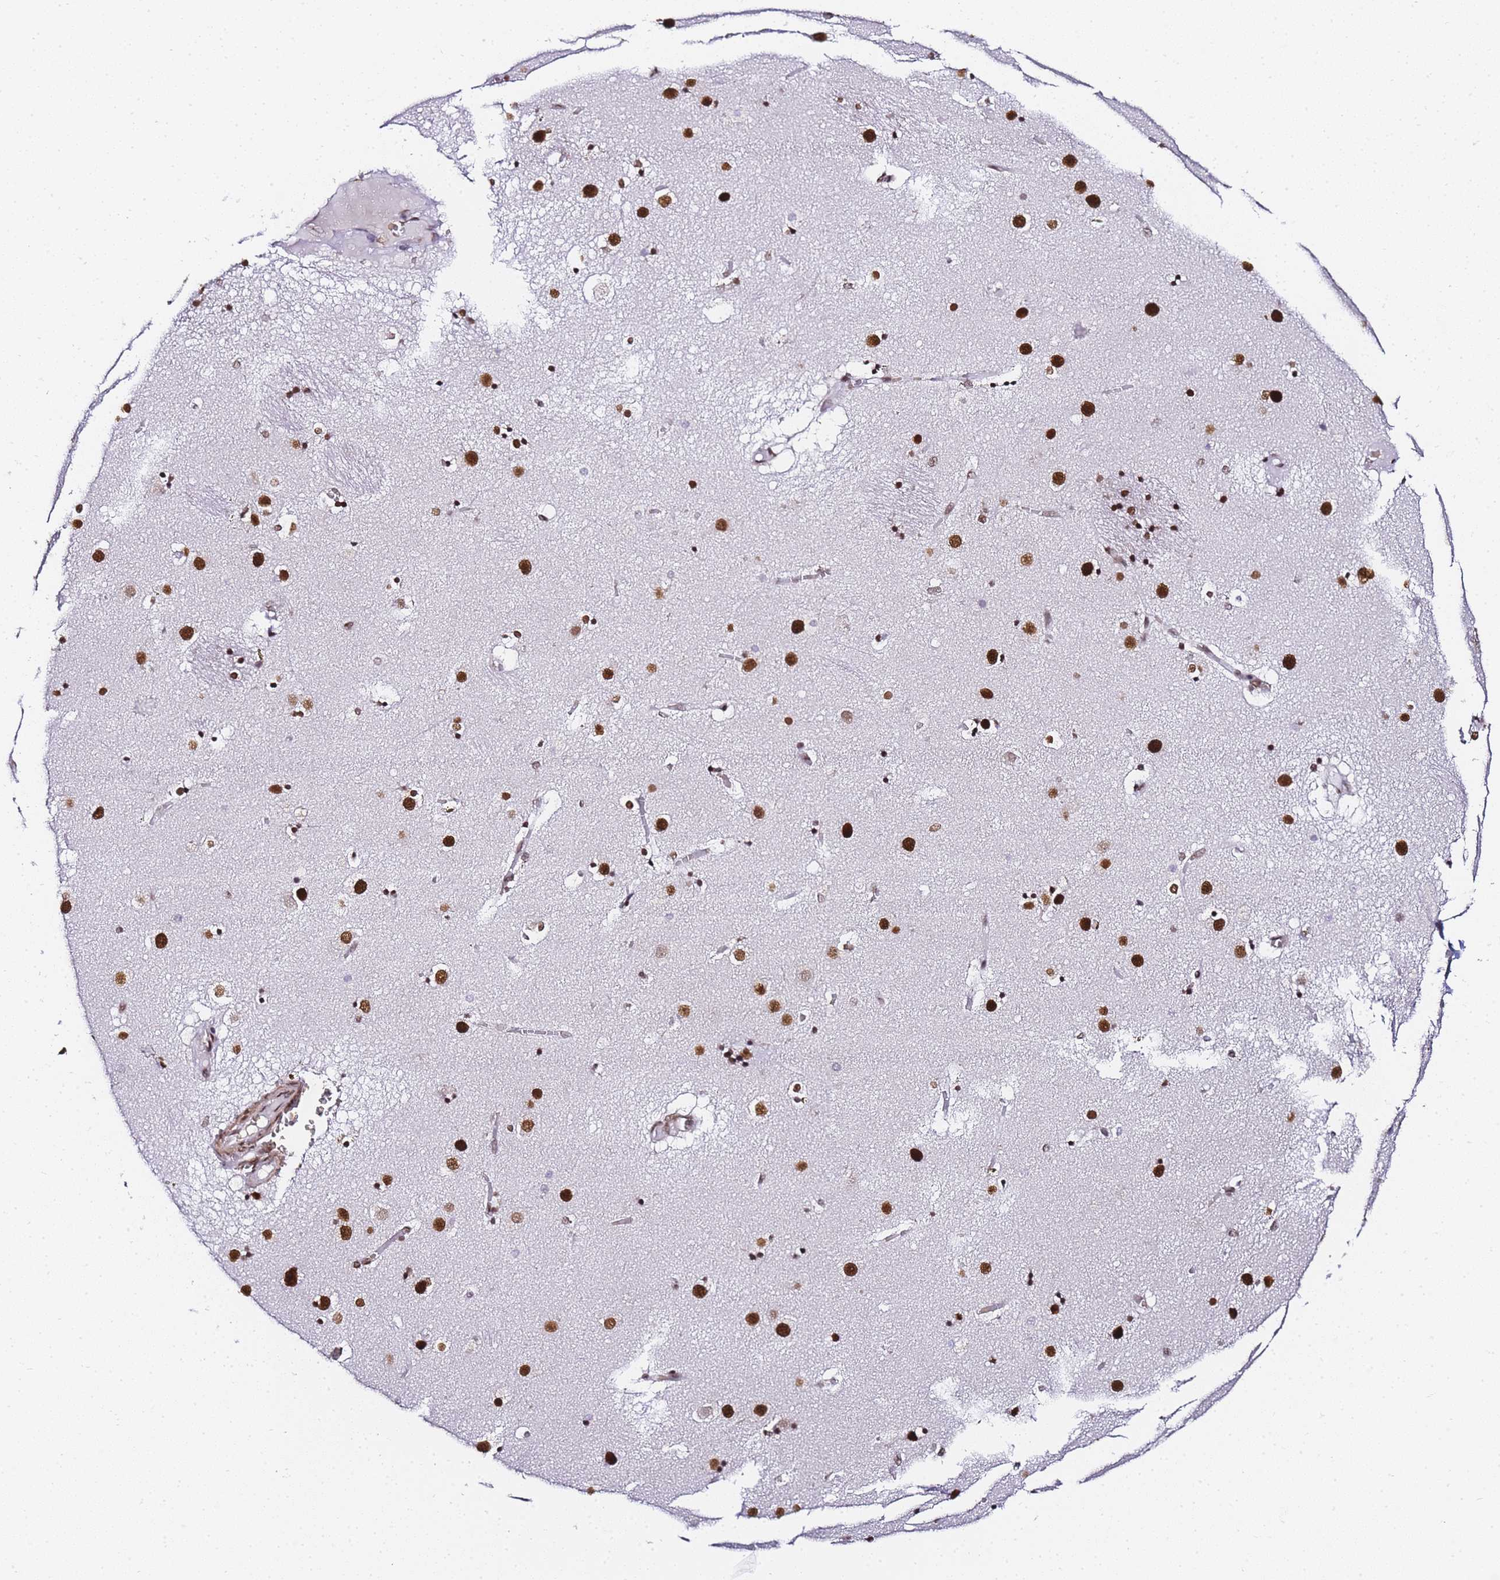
{"staining": {"intensity": "moderate", "quantity": ">75%", "location": "nuclear"}, "tissue": "caudate", "cell_type": "Glial cells", "image_type": "normal", "snomed": [{"axis": "morphology", "description": "Normal tissue, NOS"}, {"axis": "topography", "description": "Lateral ventricle wall"}], "caption": "Immunohistochemical staining of normal caudate shows moderate nuclear protein staining in approximately >75% of glial cells. The staining was performed using DAB (3,3'-diaminobenzidine) to visualize the protein expression in brown, while the nuclei were stained in blue with hematoxylin (Magnification: 20x).", "gene": "POLR1A", "patient": {"sex": "male", "age": 70}}